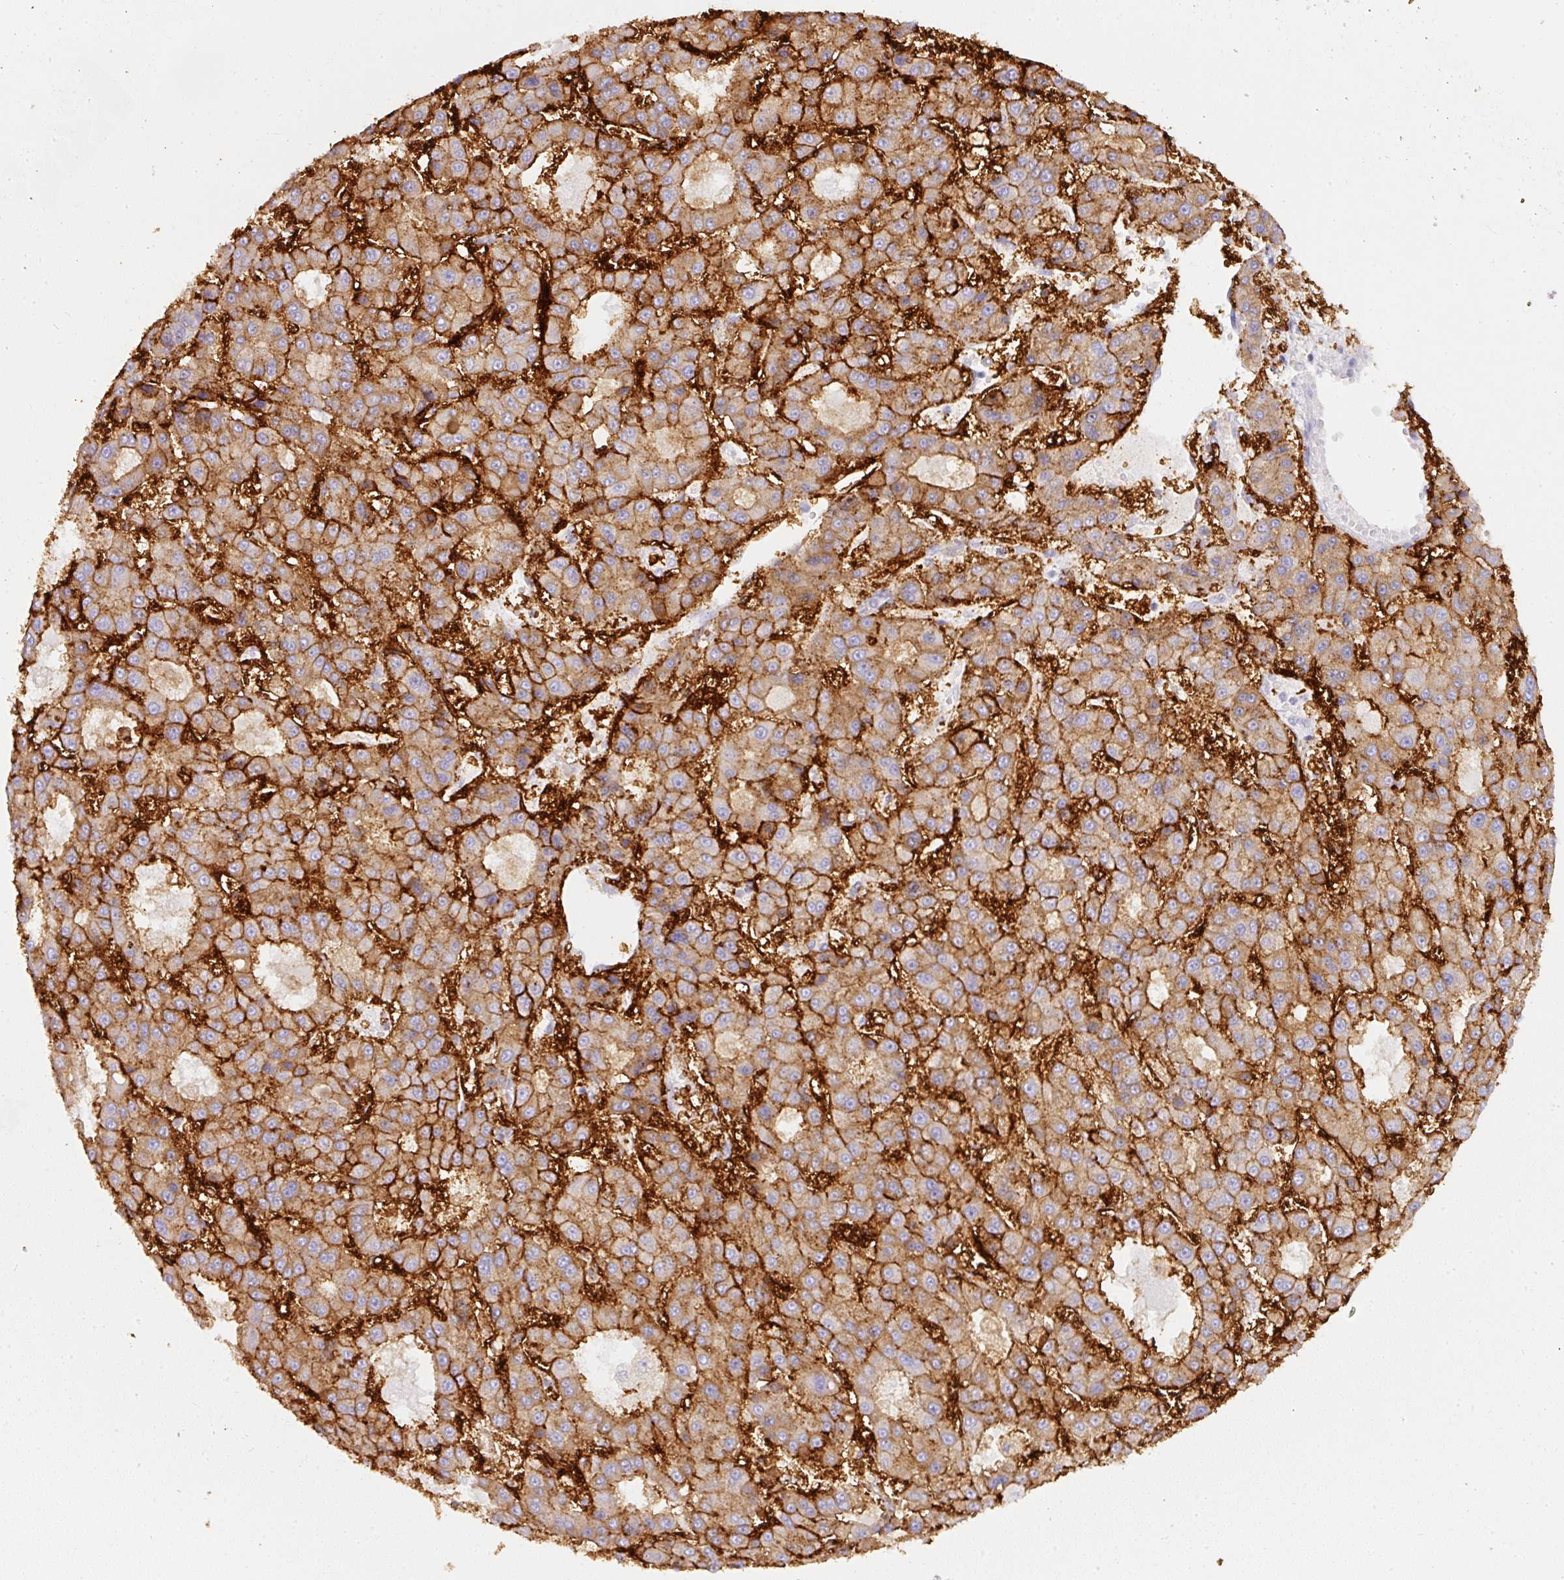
{"staining": {"intensity": "strong", "quantity": "25%-75%", "location": "cytoplasmic/membranous"}, "tissue": "liver cancer", "cell_type": "Tumor cells", "image_type": "cancer", "snomed": [{"axis": "morphology", "description": "Carcinoma, Hepatocellular, NOS"}, {"axis": "topography", "description": "Liver"}], "caption": "IHC (DAB) staining of liver cancer (hepatocellular carcinoma) demonstrates strong cytoplasmic/membranous protein staining in approximately 25%-75% of tumor cells.", "gene": "SLC2A2", "patient": {"sex": "male", "age": 70}}